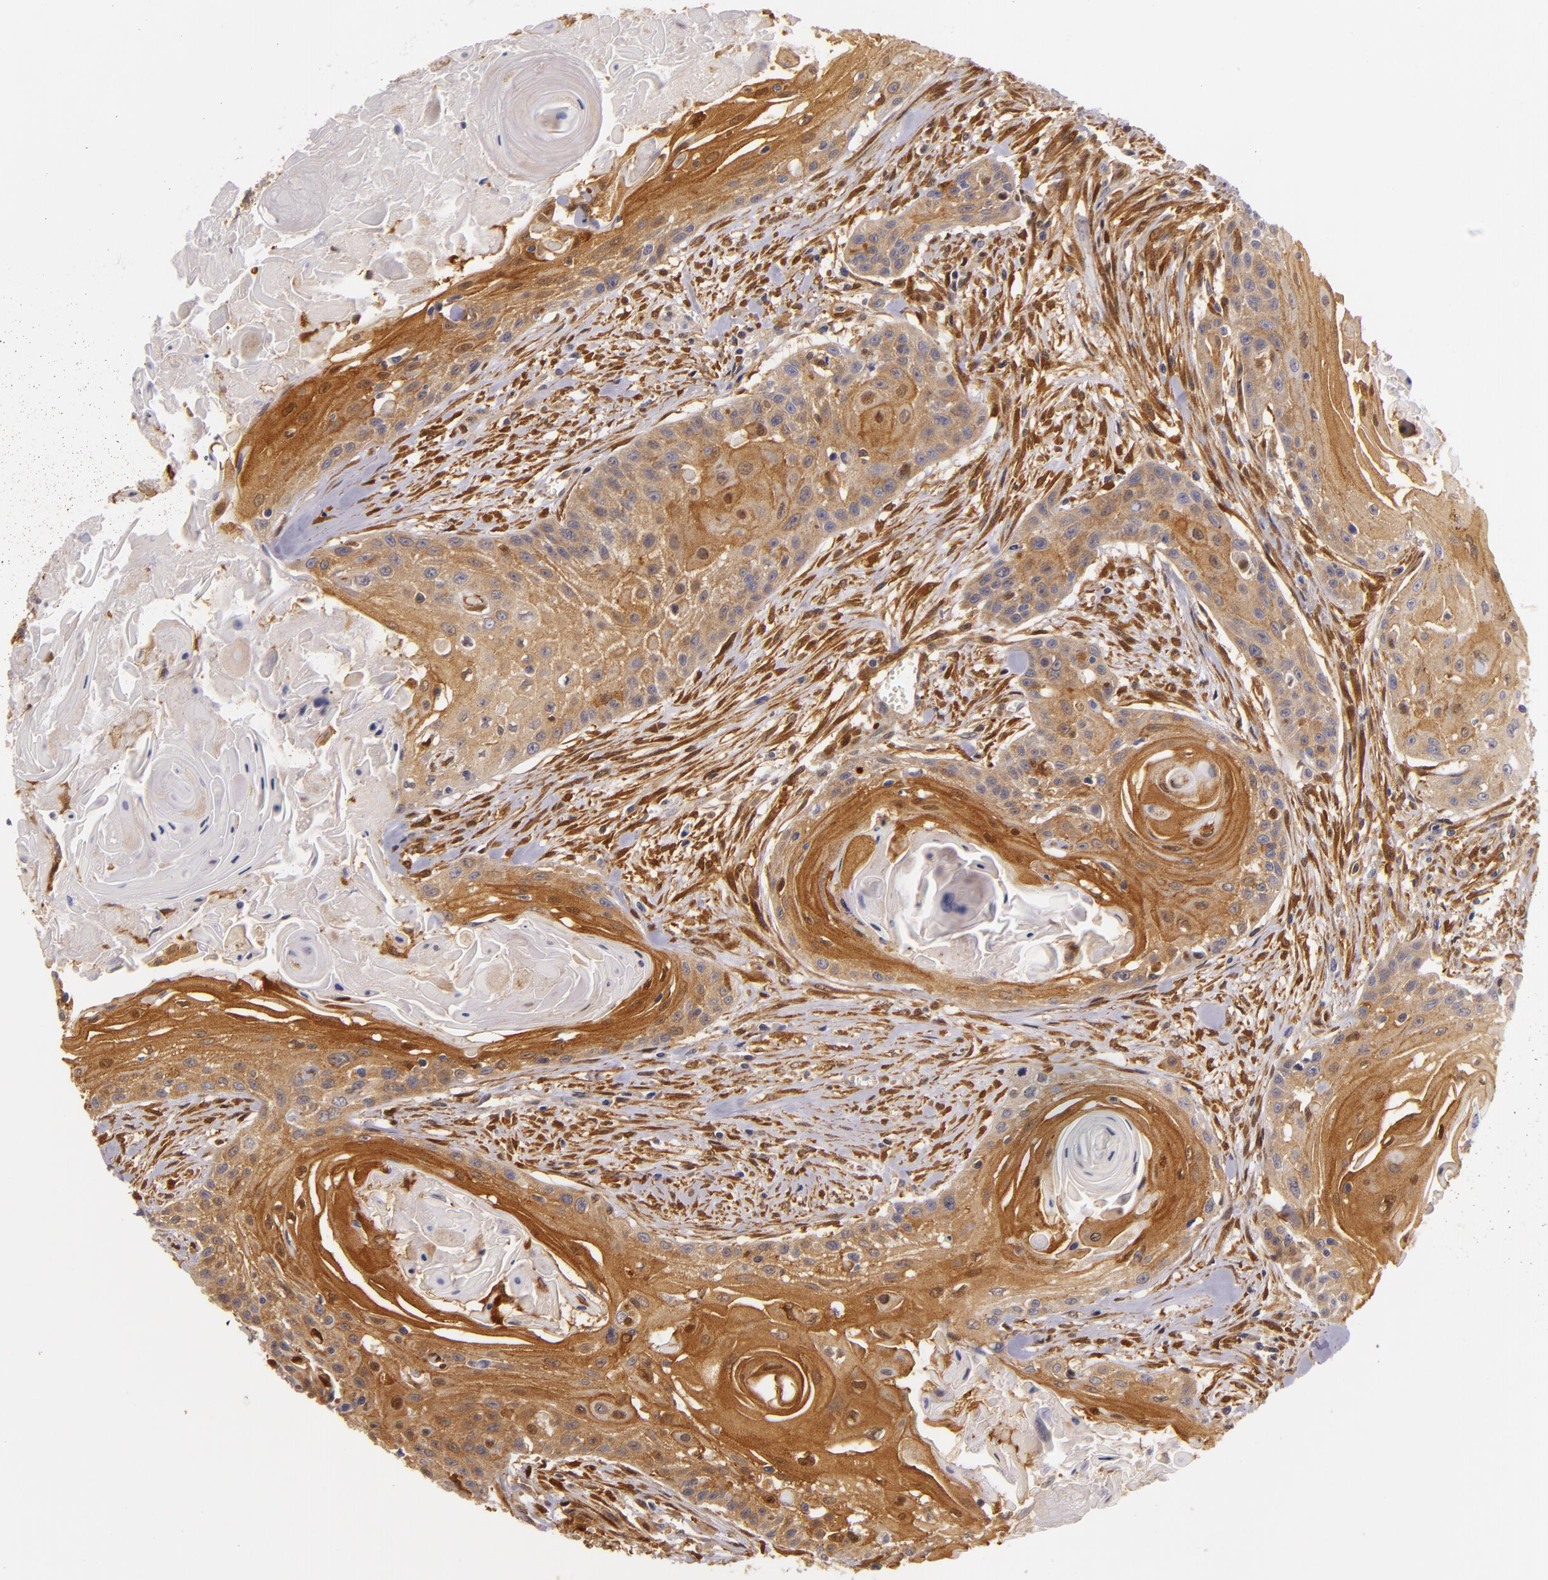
{"staining": {"intensity": "moderate", "quantity": ">75%", "location": "cytoplasmic/membranous"}, "tissue": "head and neck cancer", "cell_type": "Tumor cells", "image_type": "cancer", "snomed": [{"axis": "morphology", "description": "Squamous cell carcinoma, NOS"}, {"axis": "morphology", "description": "Squamous cell carcinoma, metastatic, NOS"}, {"axis": "topography", "description": "Lymph node"}, {"axis": "topography", "description": "Salivary gland"}, {"axis": "topography", "description": "Head-Neck"}], "caption": "Head and neck metastatic squamous cell carcinoma stained with a brown dye displays moderate cytoplasmic/membranous positive positivity in about >75% of tumor cells.", "gene": "TOM1", "patient": {"sex": "female", "age": 74}}